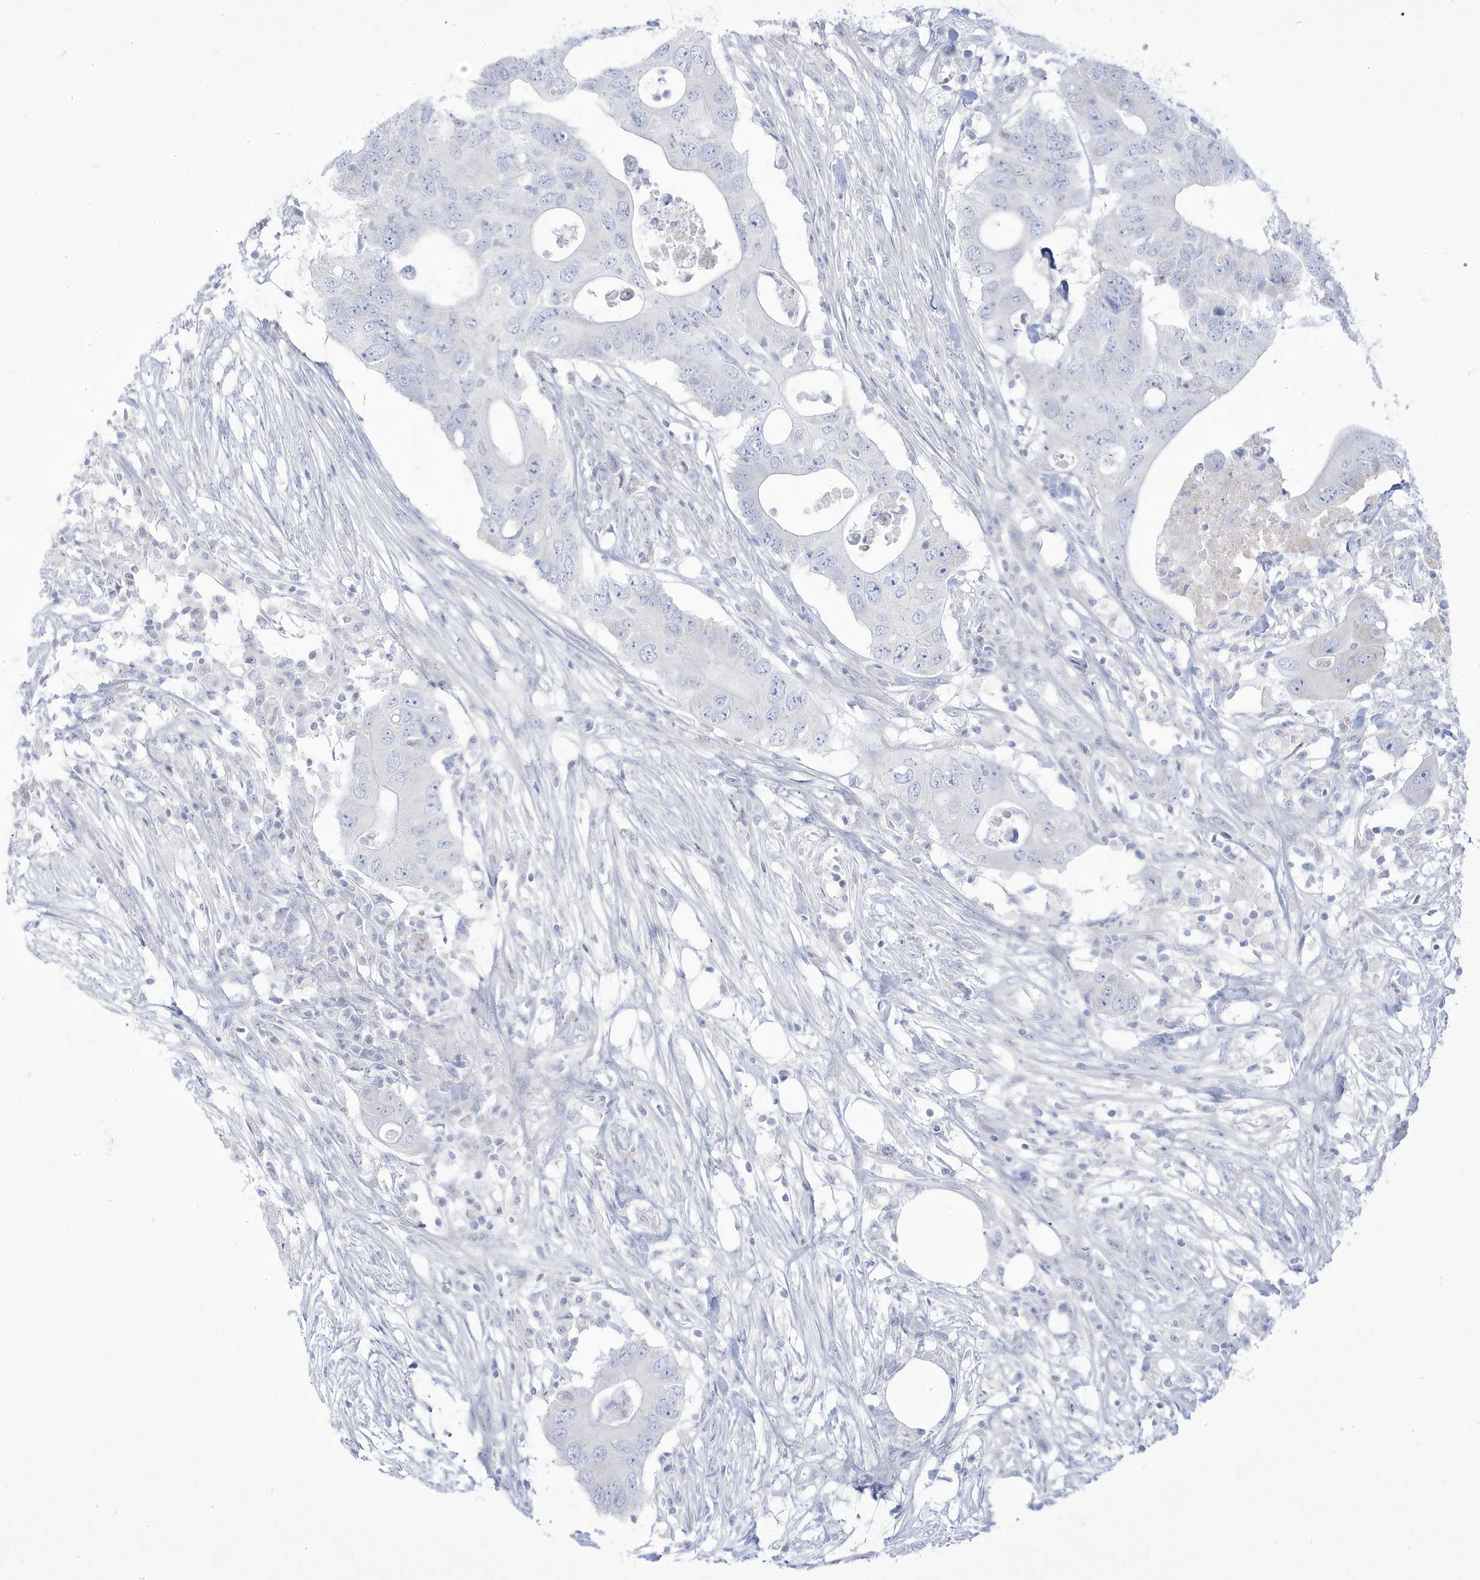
{"staining": {"intensity": "negative", "quantity": "none", "location": "none"}, "tissue": "colorectal cancer", "cell_type": "Tumor cells", "image_type": "cancer", "snomed": [{"axis": "morphology", "description": "Adenocarcinoma, NOS"}, {"axis": "topography", "description": "Colon"}], "caption": "Micrograph shows no significant protein staining in tumor cells of colorectal cancer (adenocarcinoma).", "gene": "ADAMTSL3", "patient": {"sex": "male", "age": 71}}